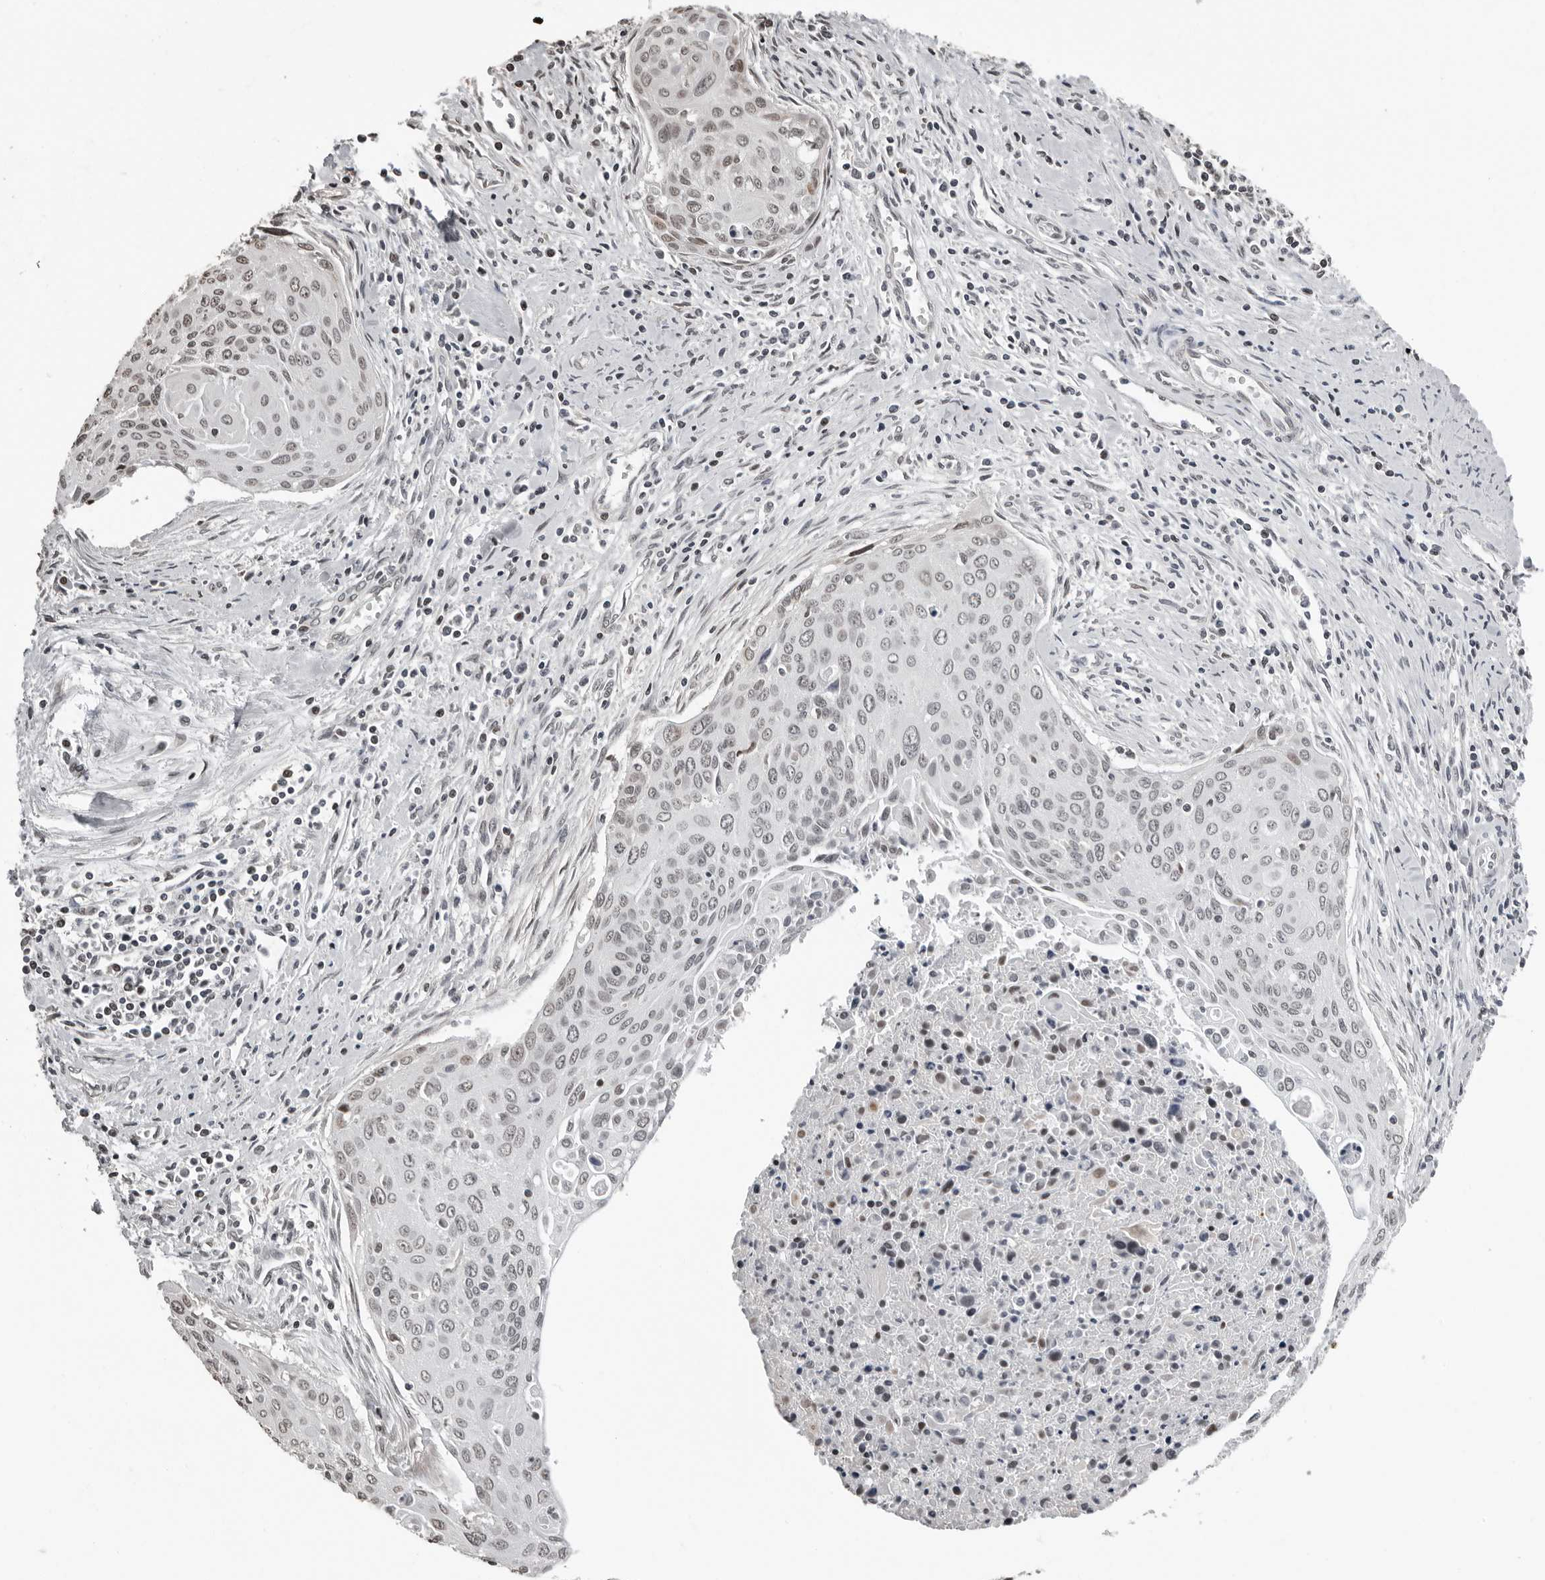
{"staining": {"intensity": "weak", "quantity": "25%-75%", "location": "nuclear"}, "tissue": "cervical cancer", "cell_type": "Tumor cells", "image_type": "cancer", "snomed": [{"axis": "morphology", "description": "Squamous cell carcinoma, NOS"}, {"axis": "topography", "description": "Cervix"}], "caption": "Immunohistochemistry (DAB (3,3'-diaminobenzidine)) staining of squamous cell carcinoma (cervical) demonstrates weak nuclear protein staining in about 25%-75% of tumor cells. (brown staining indicates protein expression, while blue staining denotes nuclei).", "gene": "ORC1", "patient": {"sex": "female", "age": 55}}